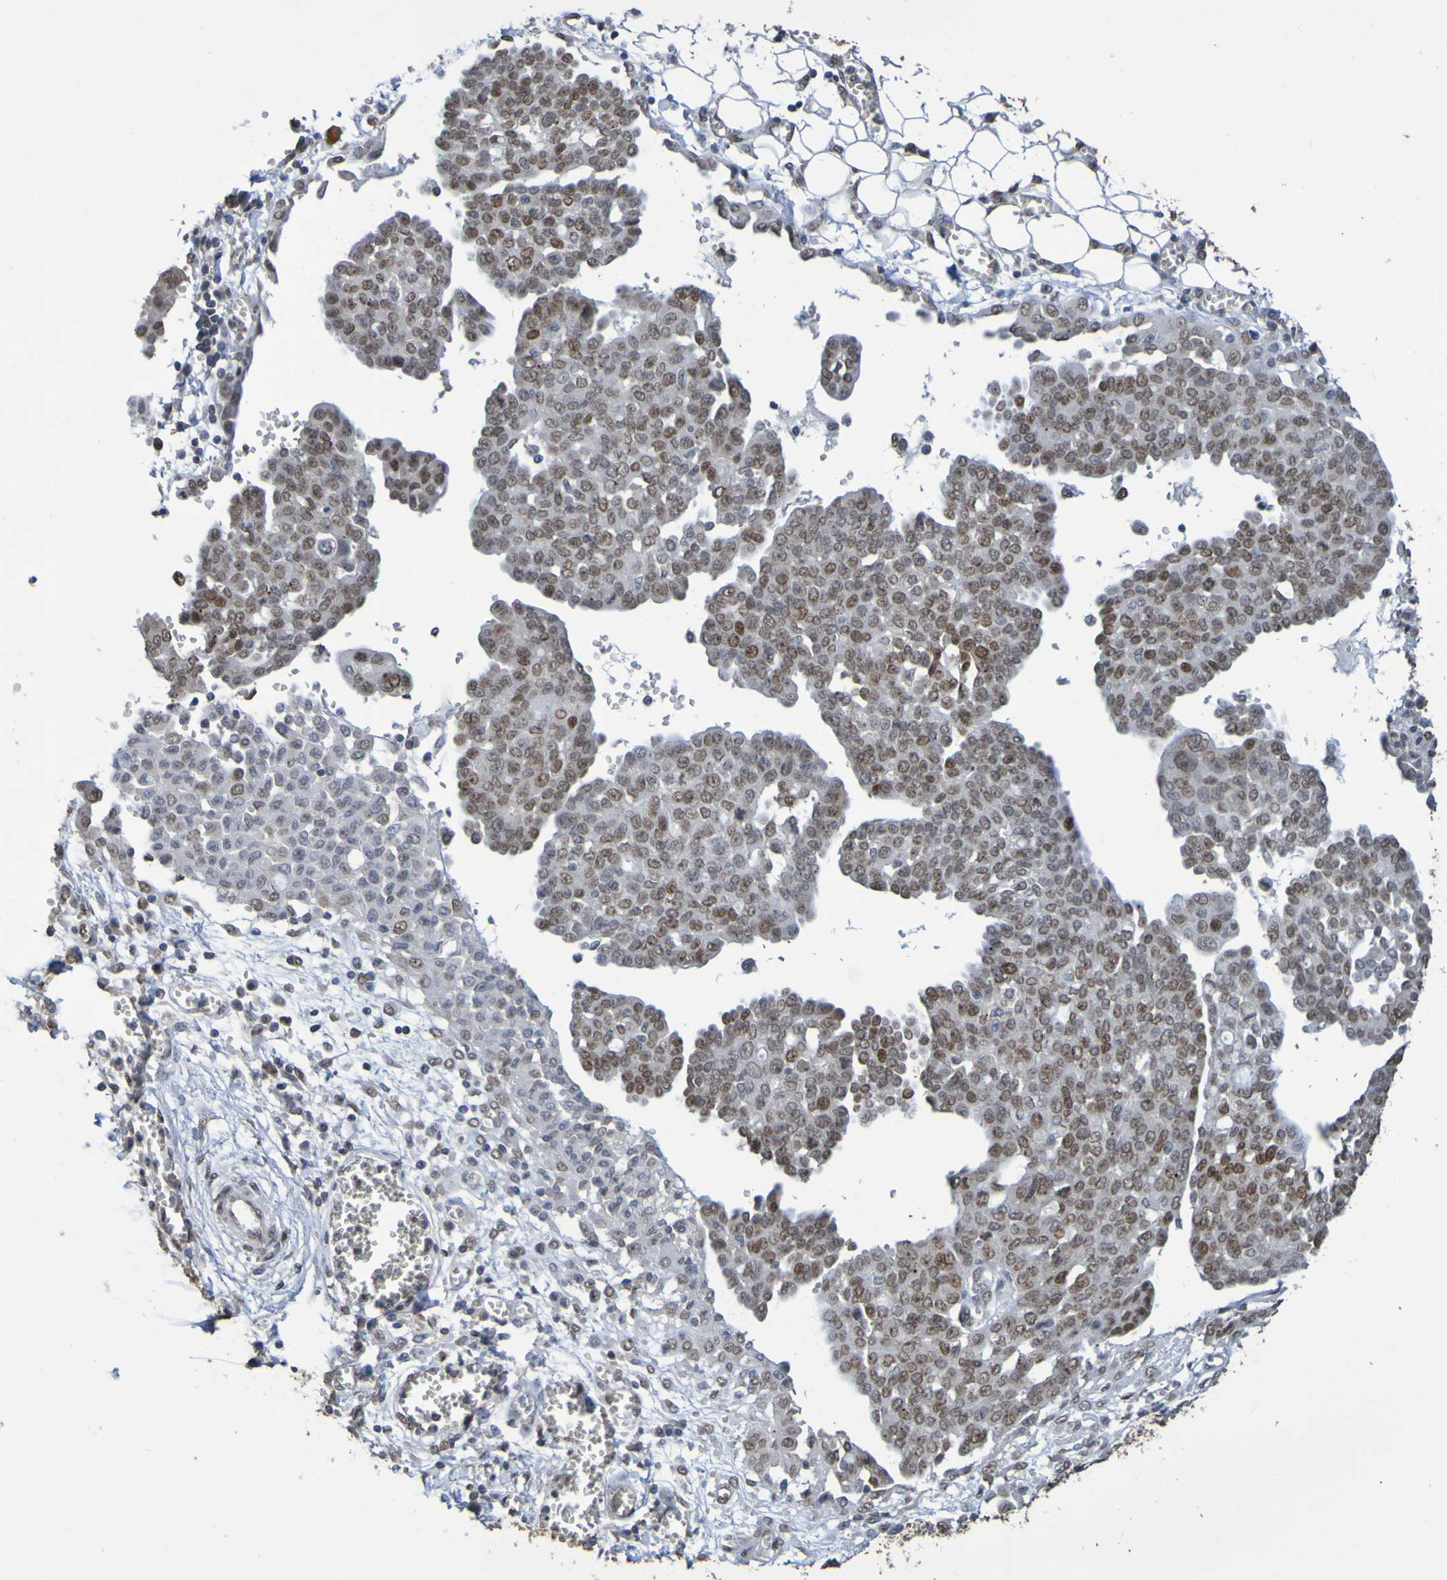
{"staining": {"intensity": "moderate", "quantity": ">75%", "location": "nuclear"}, "tissue": "ovarian cancer", "cell_type": "Tumor cells", "image_type": "cancer", "snomed": [{"axis": "morphology", "description": "Cystadenocarcinoma, serous, NOS"}, {"axis": "topography", "description": "Soft tissue"}, {"axis": "topography", "description": "Ovary"}], "caption": "A photomicrograph of ovarian cancer stained for a protein shows moderate nuclear brown staining in tumor cells.", "gene": "ALKBH2", "patient": {"sex": "female", "age": 57}}